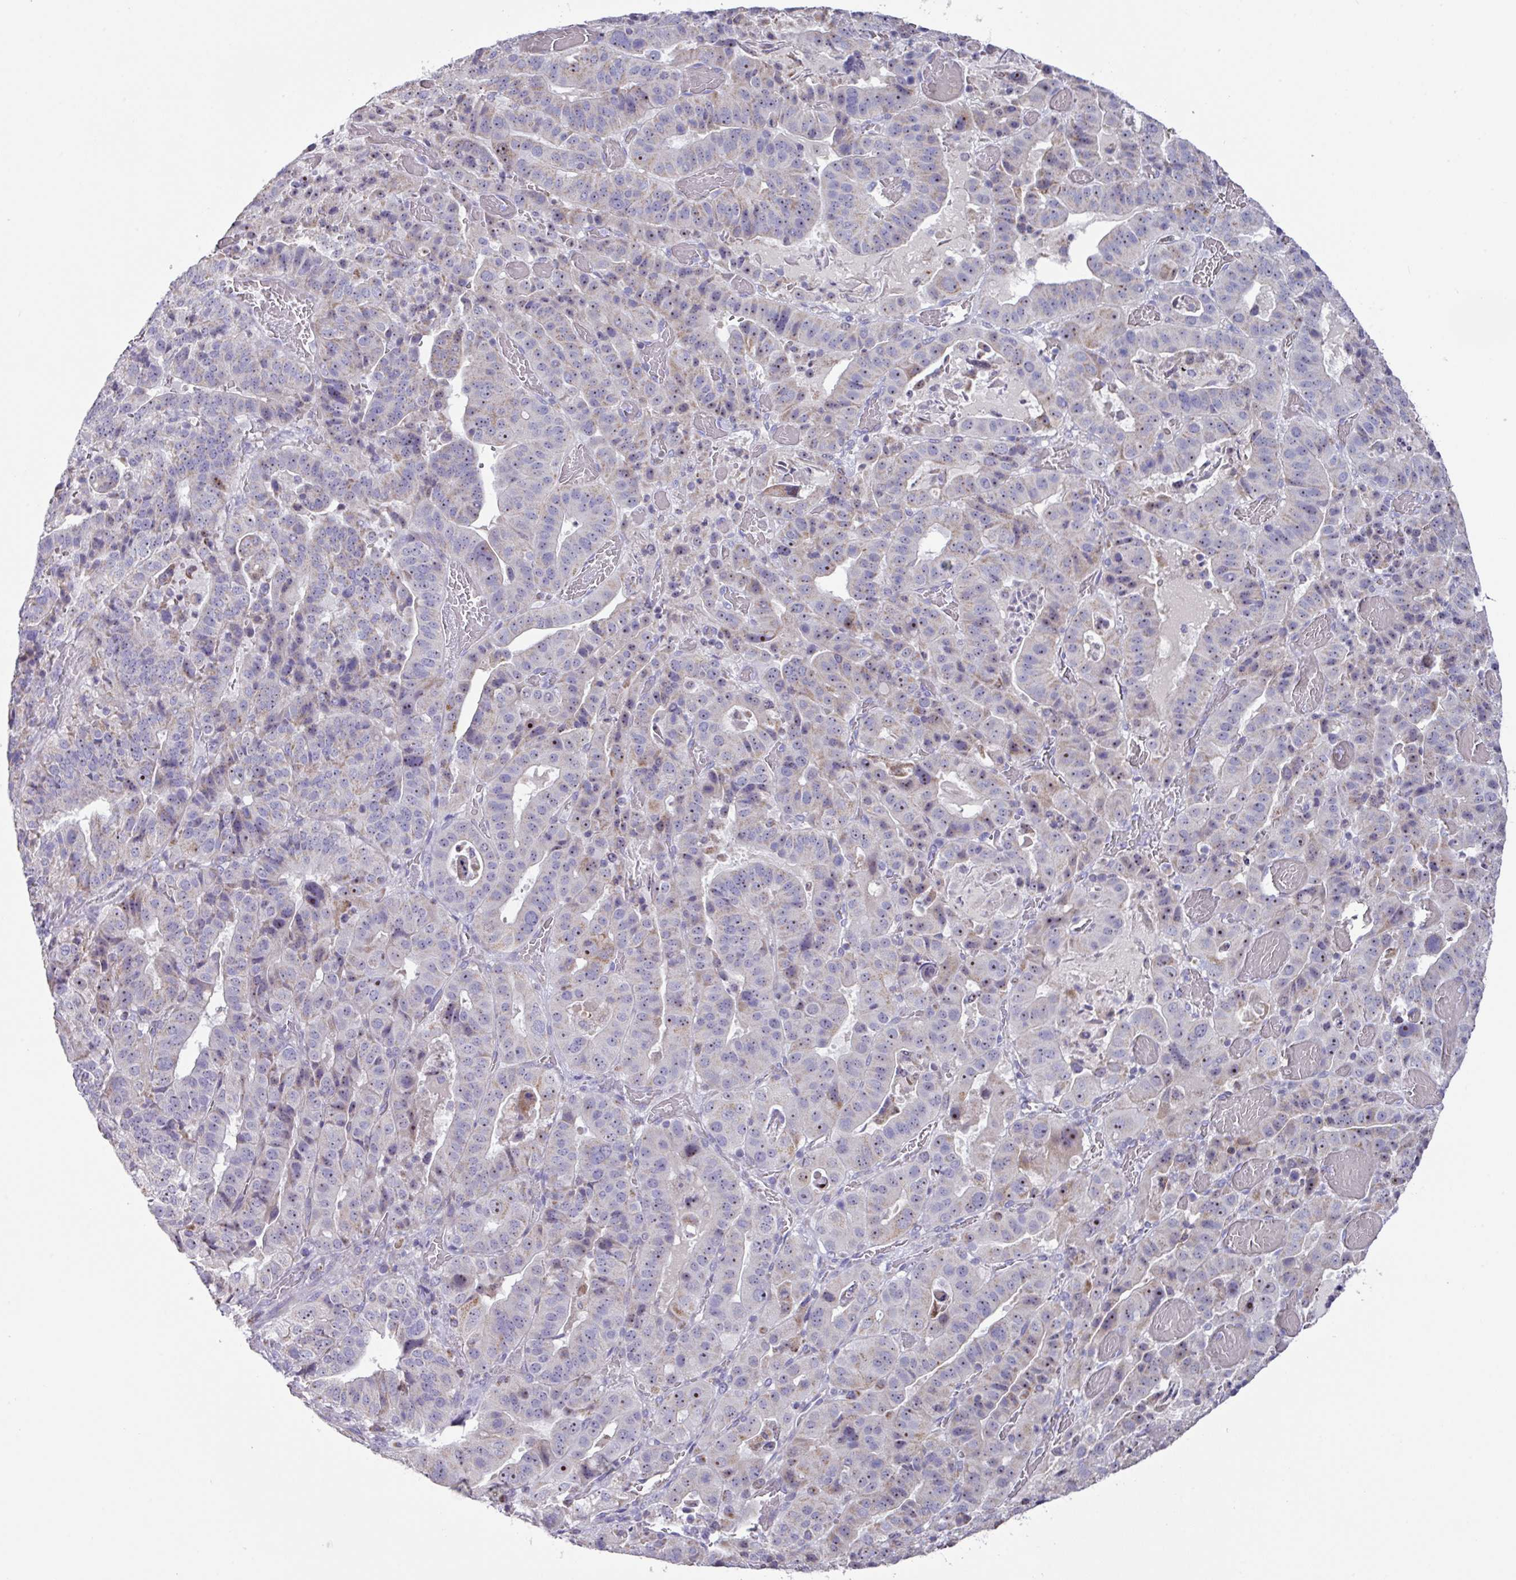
{"staining": {"intensity": "weak", "quantity": "<25%", "location": "cytoplasmic/membranous,nuclear"}, "tissue": "stomach cancer", "cell_type": "Tumor cells", "image_type": "cancer", "snomed": [{"axis": "morphology", "description": "Adenocarcinoma, NOS"}, {"axis": "topography", "description": "Stomach"}], "caption": "This is an IHC image of human adenocarcinoma (stomach). There is no staining in tumor cells.", "gene": "MT-ND4", "patient": {"sex": "male", "age": 48}}